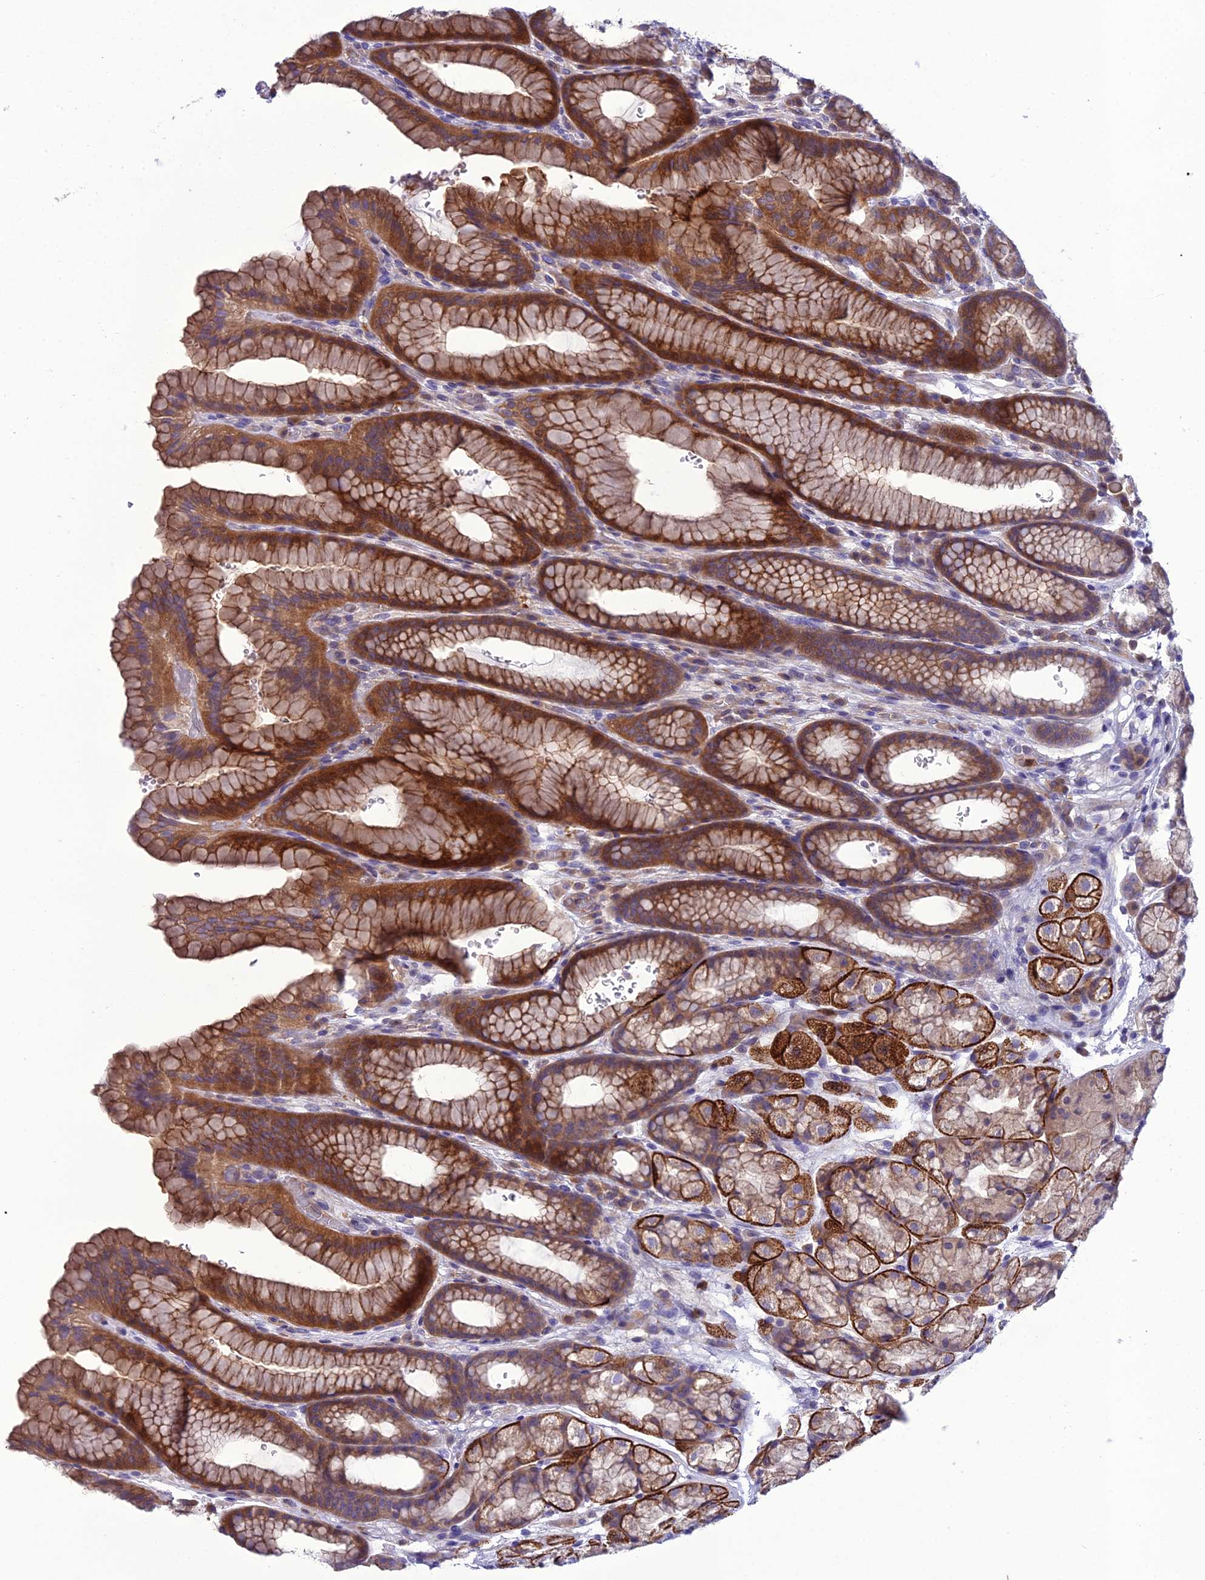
{"staining": {"intensity": "strong", "quantity": ">75%", "location": "cytoplasmic/membranous"}, "tissue": "stomach", "cell_type": "Glandular cells", "image_type": "normal", "snomed": [{"axis": "morphology", "description": "Normal tissue, NOS"}, {"axis": "morphology", "description": "Adenocarcinoma, NOS"}, {"axis": "topography", "description": "Stomach"}], "caption": "Immunohistochemistry (IHC) histopathology image of benign human stomach stained for a protein (brown), which shows high levels of strong cytoplasmic/membranous expression in approximately >75% of glandular cells.", "gene": "GDF6", "patient": {"sex": "male", "age": 57}}